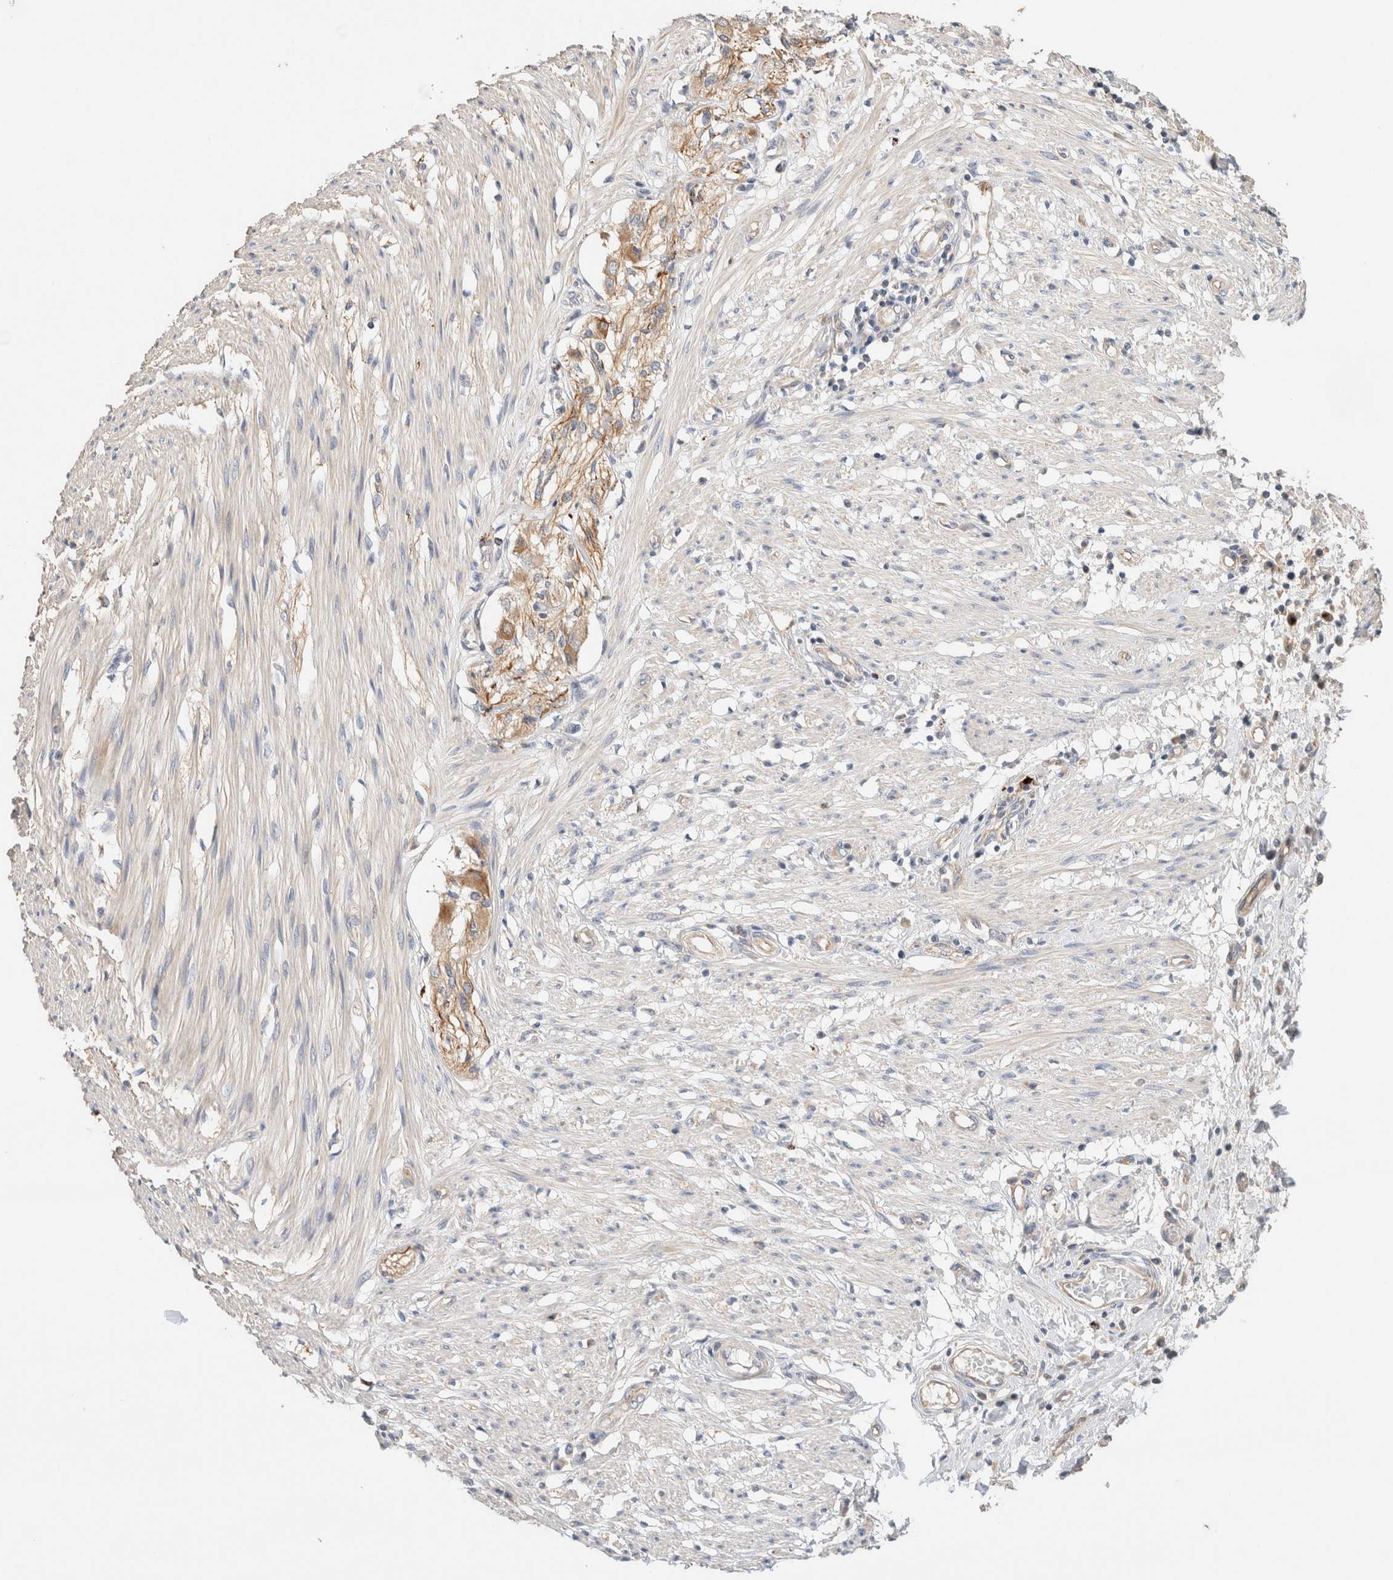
{"staining": {"intensity": "weak", "quantity": "25%-75%", "location": "cytoplasmic/membranous"}, "tissue": "smooth muscle", "cell_type": "Smooth muscle cells", "image_type": "normal", "snomed": [{"axis": "morphology", "description": "Normal tissue, NOS"}, {"axis": "morphology", "description": "Adenocarcinoma, NOS"}, {"axis": "topography", "description": "Smooth muscle"}, {"axis": "topography", "description": "Colon"}], "caption": "Smooth muscle was stained to show a protein in brown. There is low levels of weak cytoplasmic/membranous positivity in approximately 25%-75% of smooth muscle cells. (DAB IHC, brown staining for protein, blue staining for nuclei).", "gene": "B3GNTL1", "patient": {"sex": "male", "age": 14}}